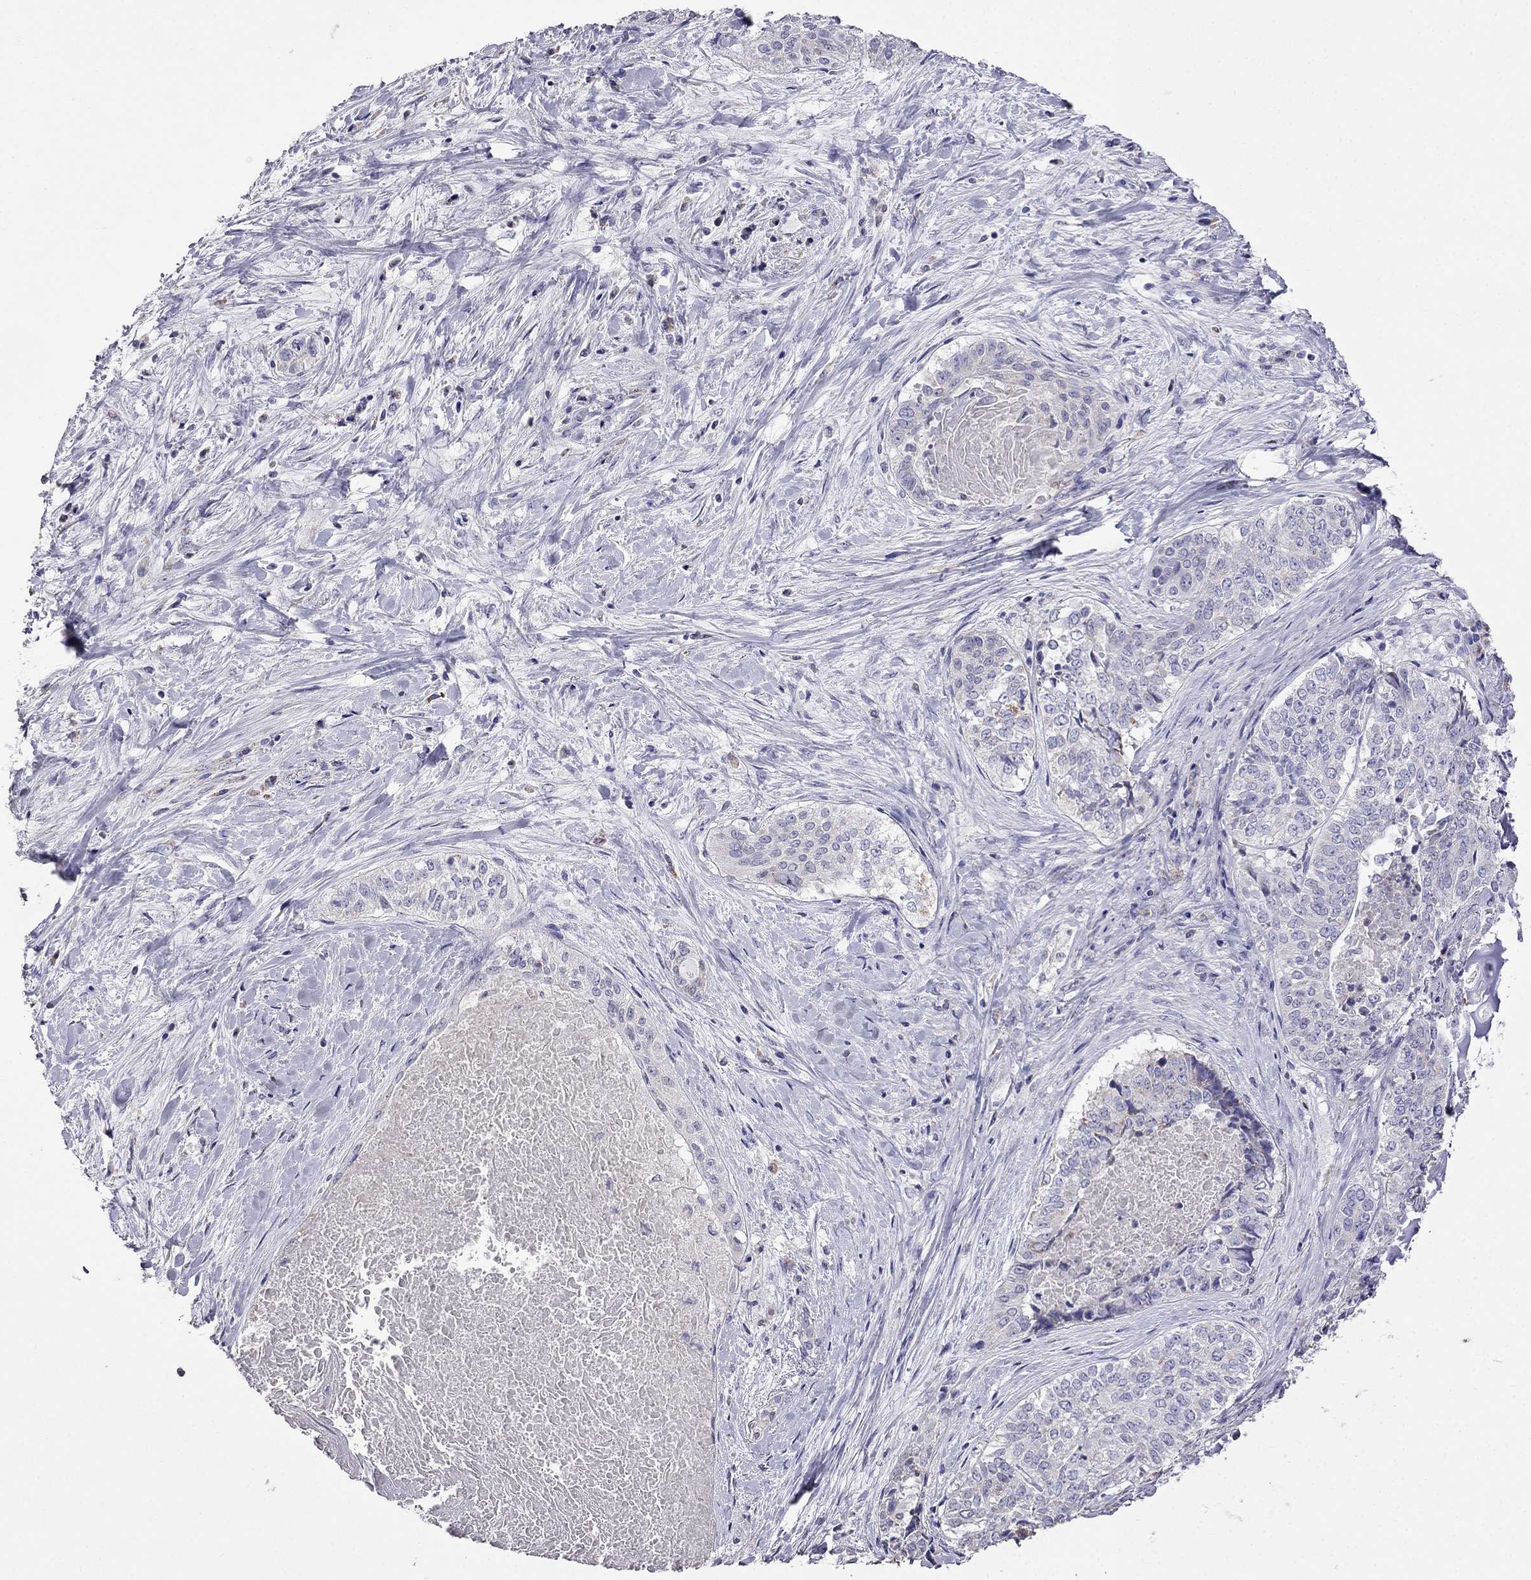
{"staining": {"intensity": "negative", "quantity": "none", "location": "none"}, "tissue": "lung cancer", "cell_type": "Tumor cells", "image_type": "cancer", "snomed": [{"axis": "morphology", "description": "Squamous cell carcinoma, NOS"}, {"axis": "topography", "description": "Lung"}], "caption": "High power microscopy micrograph of an IHC micrograph of lung cancer, revealing no significant positivity in tumor cells.", "gene": "AK5", "patient": {"sex": "male", "age": 64}}